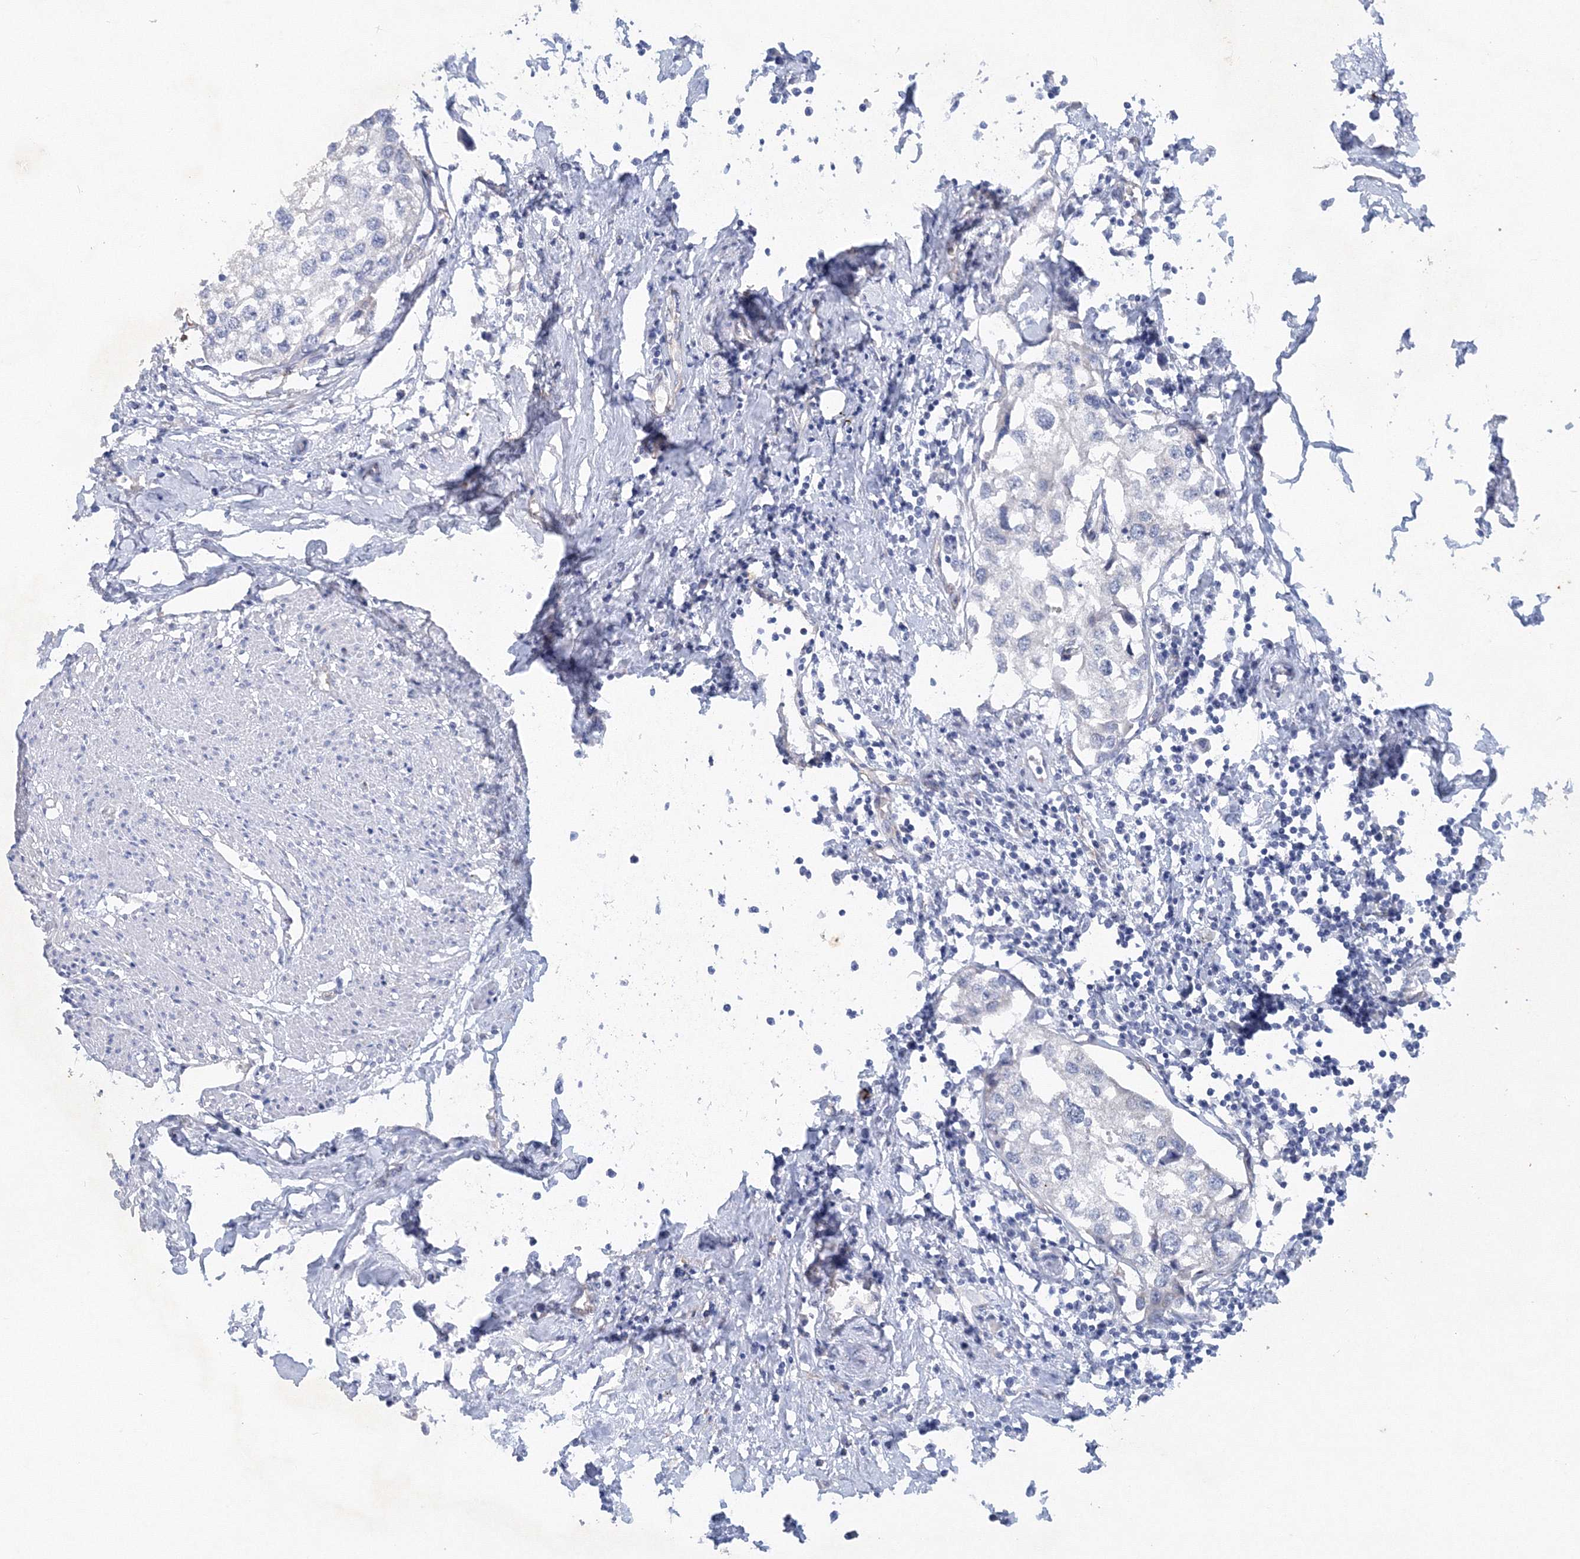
{"staining": {"intensity": "negative", "quantity": "none", "location": "none"}, "tissue": "urothelial cancer", "cell_type": "Tumor cells", "image_type": "cancer", "snomed": [{"axis": "morphology", "description": "Urothelial carcinoma, High grade"}, {"axis": "topography", "description": "Urinary bladder"}], "caption": "Immunohistochemistry (IHC) micrograph of human high-grade urothelial carcinoma stained for a protein (brown), which displays no expression in tumor cells. (DAB (3,3'-diaminobenzidine) immunohistochemistry (IHC), high magnification).", "gene": "TANC1", "patient": {"sex": "male", "age": 64}}